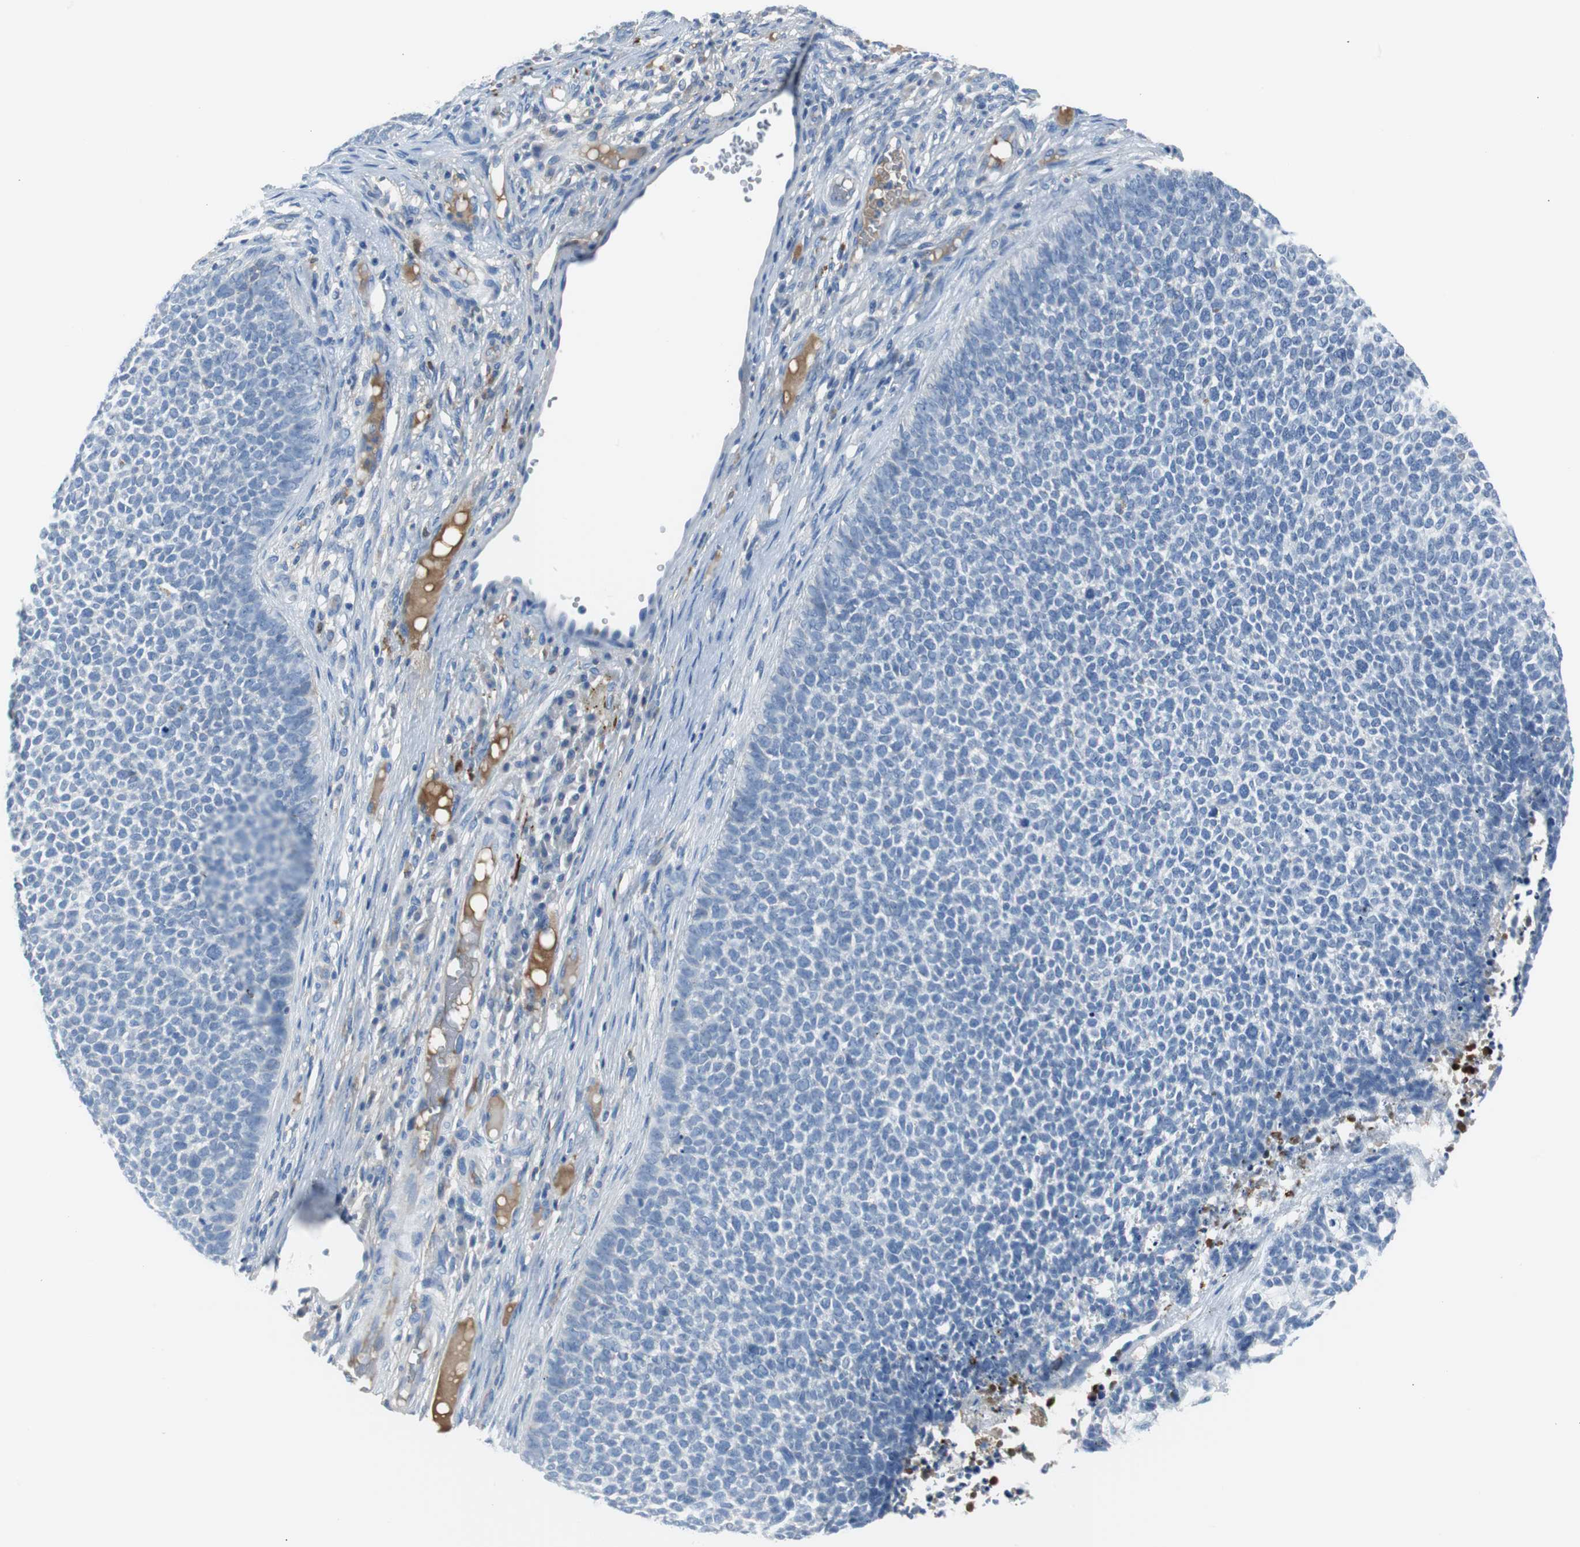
{"staining": {"intensity": "negative", "quantity": "none", "location": "none"}, "tissue": "skin cancer", "cell_type": "Tumor cells", "image_type": "cancer", "snomed": [{"axis": "morphology", "description": "Basal cell carcinoma"}, {"axis": "topography", "description": "Skin"}], "caption": "The image reveals no staining of tumor cells in basal cell carcinoma (skin). (DAB (3,3'-diaminobenzidine) immunohistochemistry (IHC) visualized using brightfield microscopy, high magnification).", "gene": "APCS", "patient": {"sex": "female", "age": 84}}